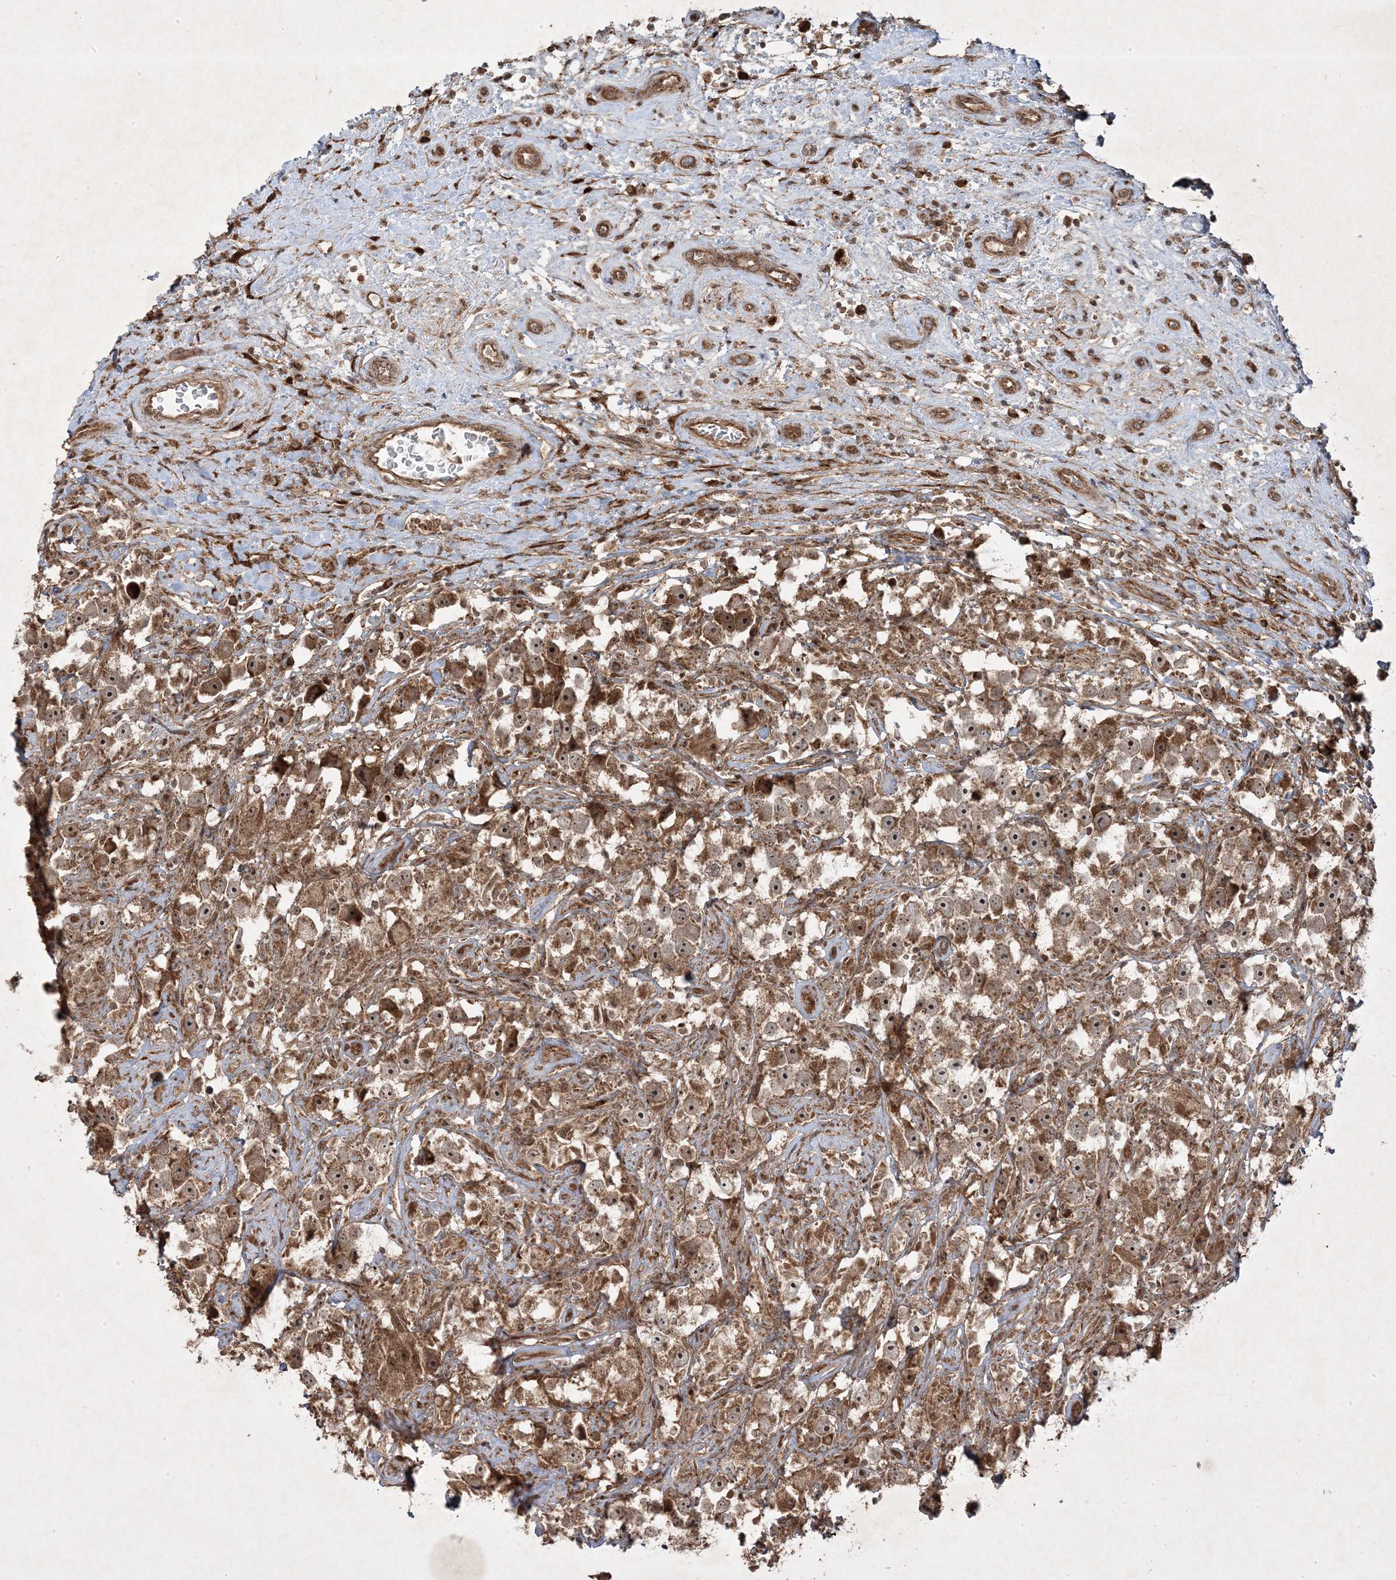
{"staining": {"intensity": "moderate", "quantity": ">75%", "location": "cytoplasmic/membranous,nuclear"}, "tissue": "testis cancer", "cell_type": "Tumor cells", "image_type": "cancer", "snomed": [{"axis": "morphology", "description": "Seminoma, NOS"}, {"axis": "topography", "description": "Testis"}], "caption": "This is an image of immunohistochemistry staining of testis seminoma, which shows moderate staining in the cytoplasmic/membranous and nuclear of tumor cells.", "gene": "PLEKHM2", "patient": {"sex": "male", "age": 49}}